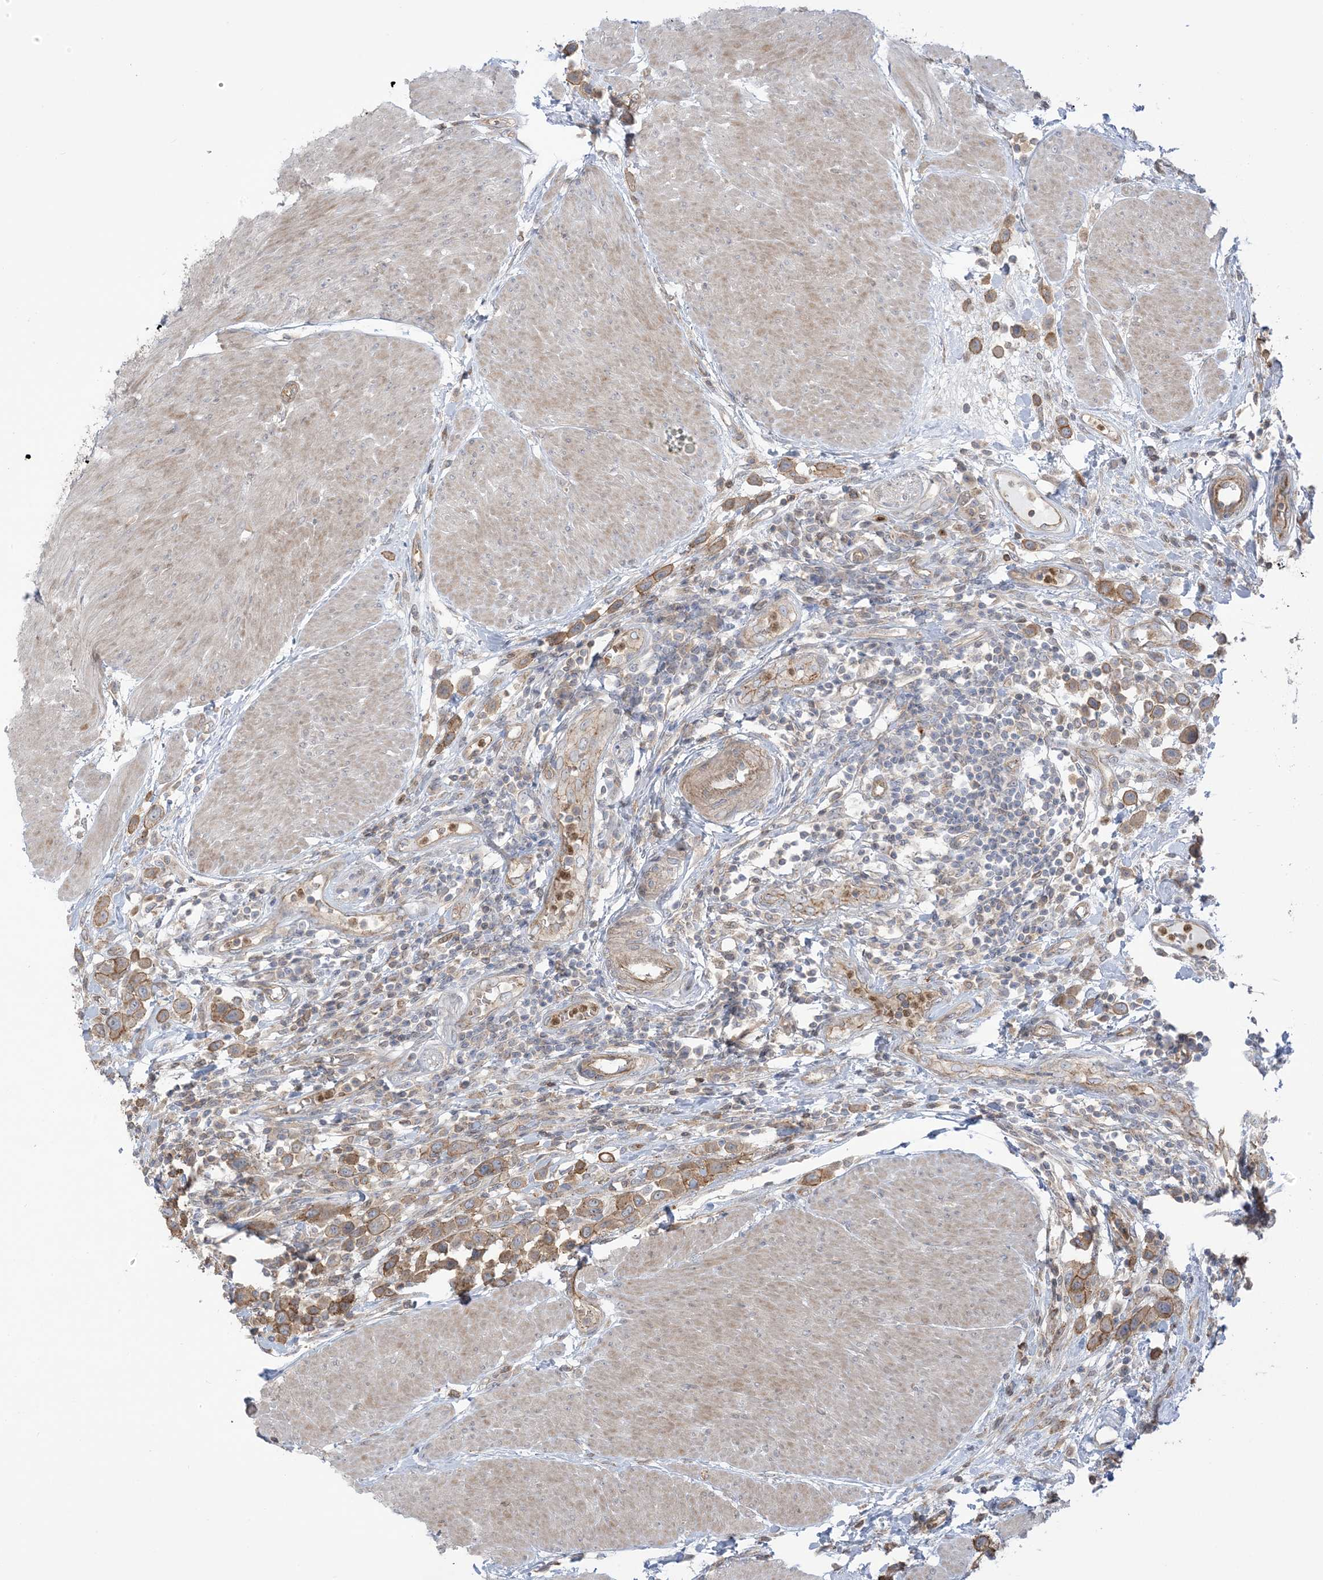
{"staining": {"intensity": "moderate", "quantity": ">75%", "location": "cytoplasmic/membranous"}, "tissue": "urothelial cancer", "cell_type": "Tumor cells", "image_type": "cancer", "snomed": [{"axis": "morphology", "description": "Urothelial carcinoma, High grade"}, {"axis": "topography", "description": "Urinary bladder"}], "caption": "Immunohistochemistry micrograph of neoplastic tissue: urothelial cancer stained using immunohistochemistry (IHC) exhibits medium levels of moderate protein expression localized specifically in the cytoplasmic/membranous of tumor cells, appearing as a cytoplasmic/membranous brown color.", "gene": "ICMT", "patient": {"sex": "male", "age": 50}}